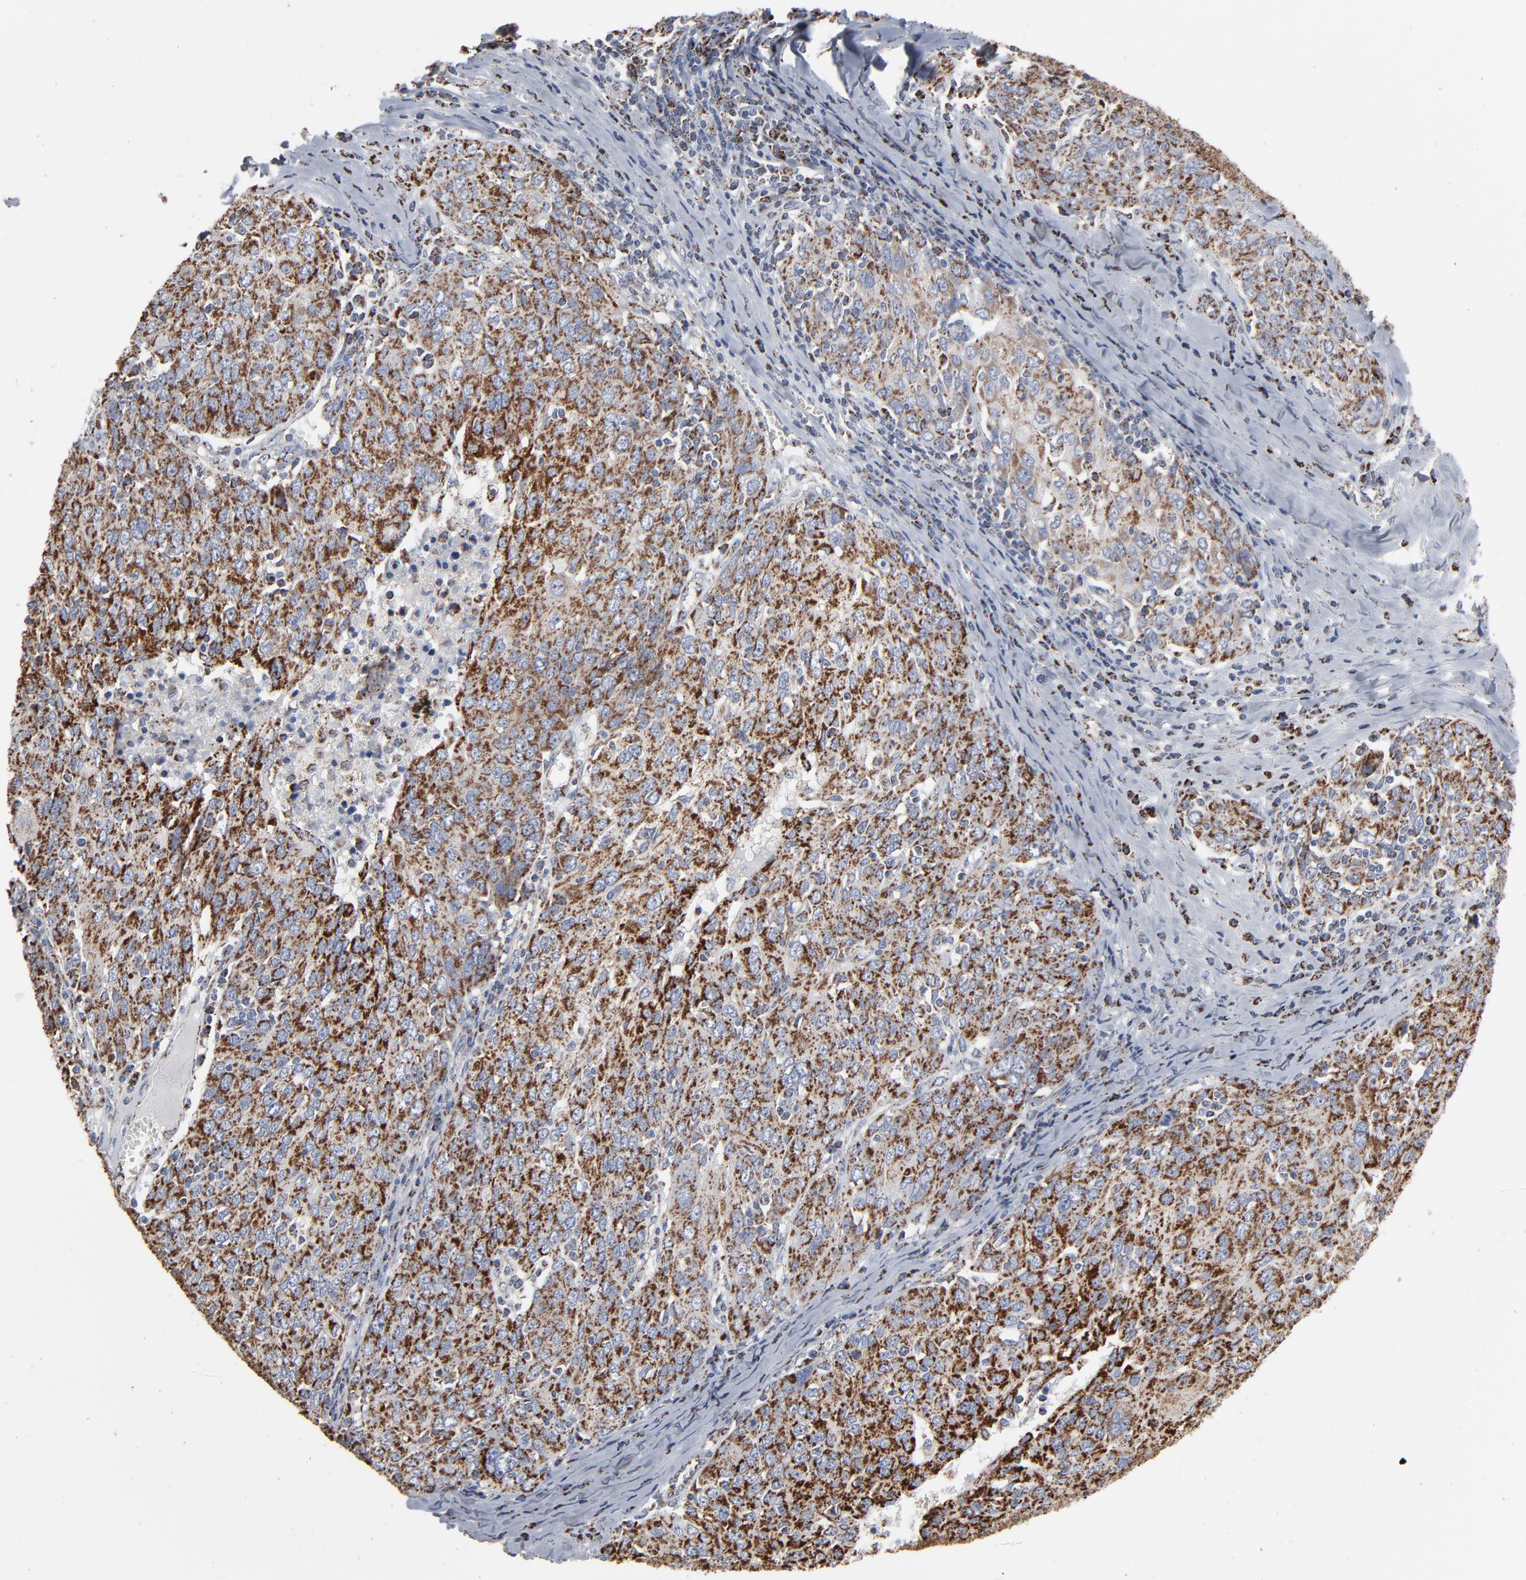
{"staining": {"intensity": "strong", "quantity": ">75%", "location": "cytoplasmic/membranous"}, "tissue": "ovarian cancer", "cell_type": "Tumor cells", "image_type": "cancer", "snomed": [{"axis": "morphology", "description": "Carcinoma, endometroid"}, {"axis": "topography", "description": "Ovary"}], "caption": "The micrograph exhibits immunohistochemical staining of ovarian endometroid carcinoma. There is strong cytoplasmic/membranous staining is identified in approximately >75% of tumor cells. The staining was performed using DAB (3,3'-diaminobenzidine), with brown indicating positive protein expression. Nuclei are stained blue with hematoxylin.", "gene": "UQCRC1", "patient": {"sex": "female", "age": 50}}